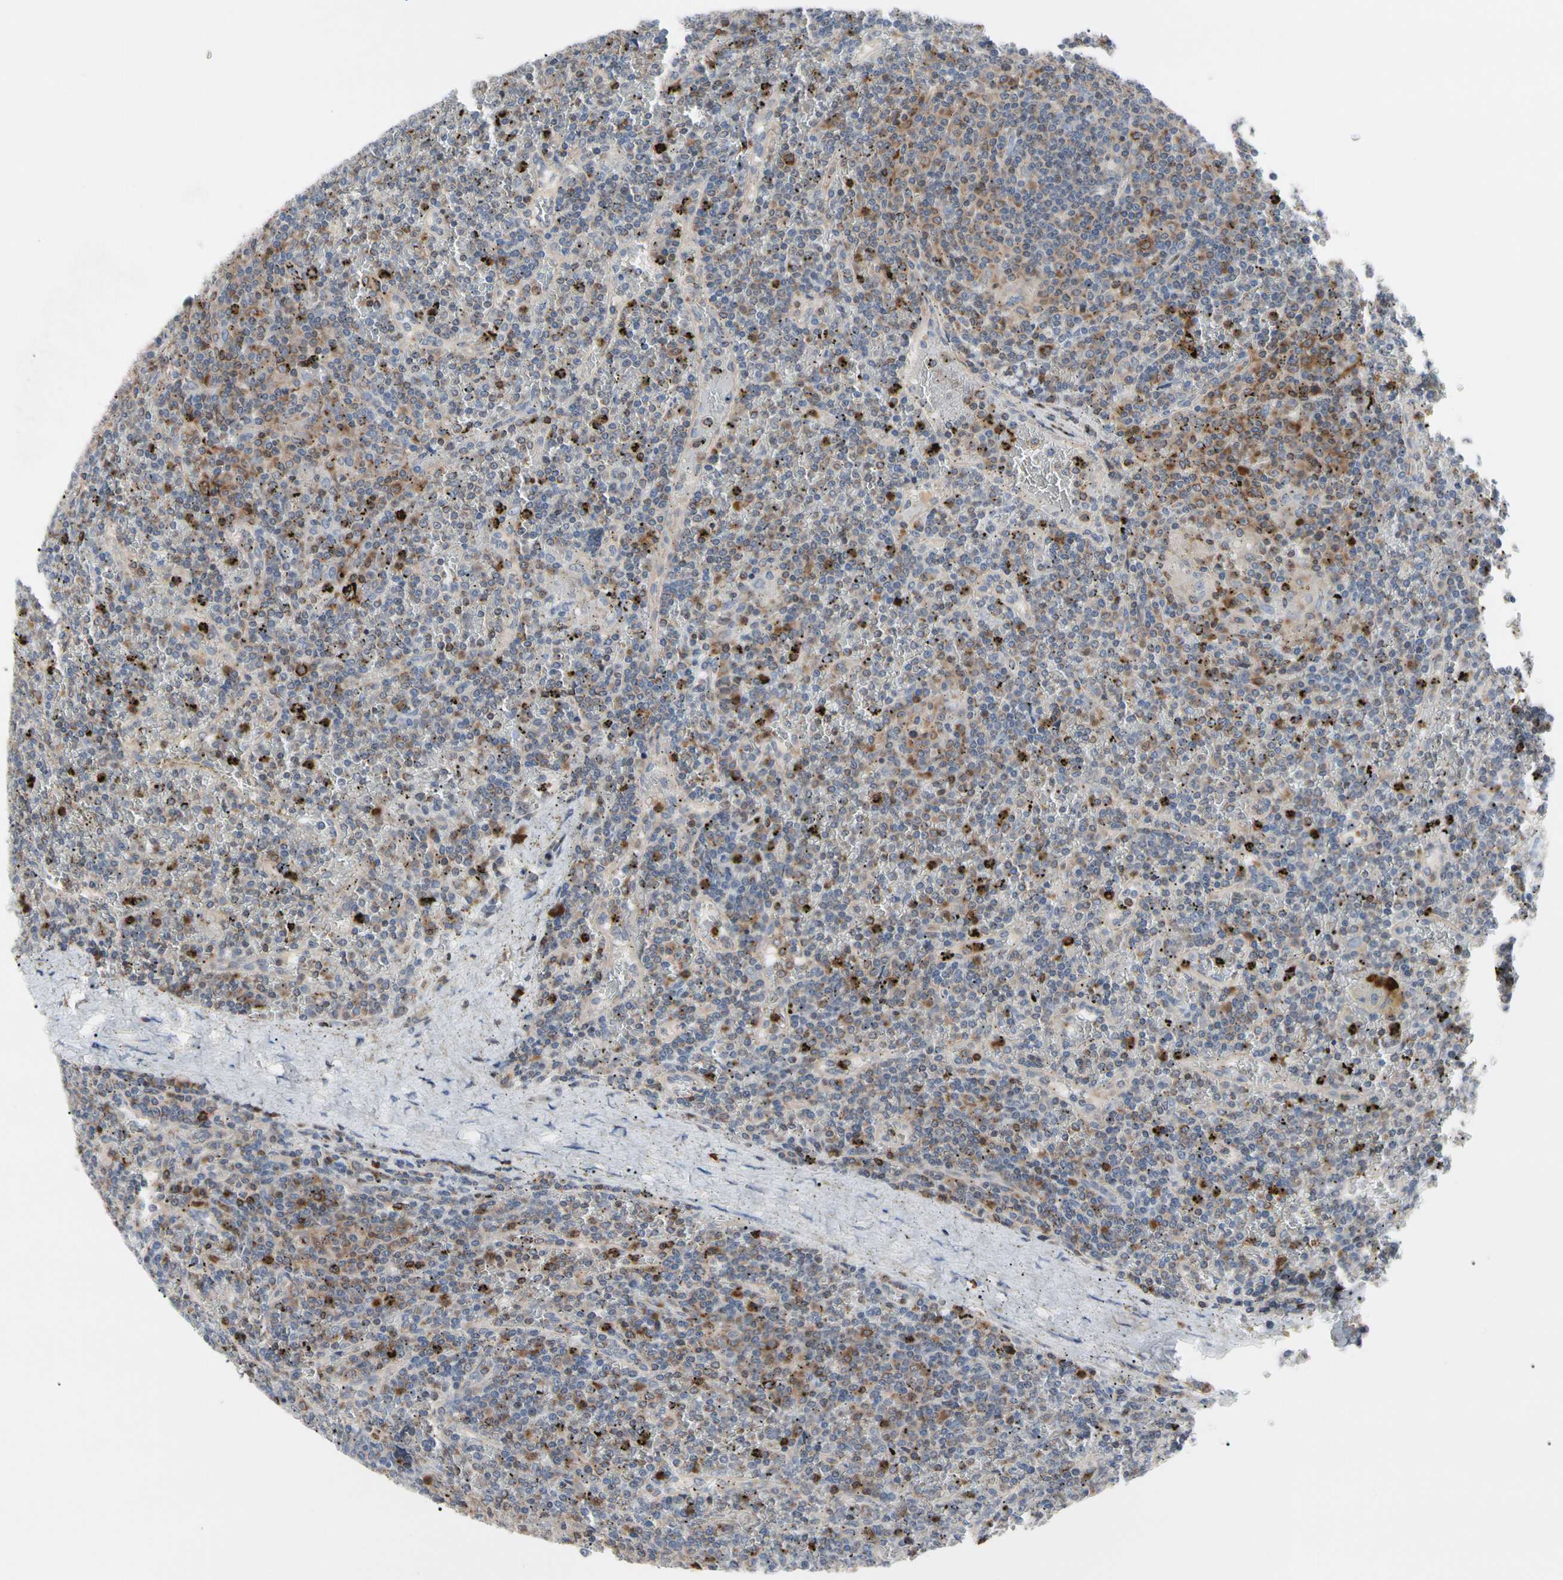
{"staining": {"intensity": "weak", "quantity": "25%-75%", "location": "cytoplasmic/membranous"}, "tissue": "lymphoma", "cell_type": "Tumor cells", "image_type": "cancer", "snomed": [{"axis": "morphology", "description": "Malignant lymphoma, non-Hodgkin's type, Low grade"}, {"axis": "topography", "description": "Spleen"}], "caption": "Protein positivity by IHC shows weak cytoplasmic/membranous expression in about 25%-75% of tumor cells in lymphoma.", "gene": "MCL1", "patient": {"sex": "female", "age": 19}}